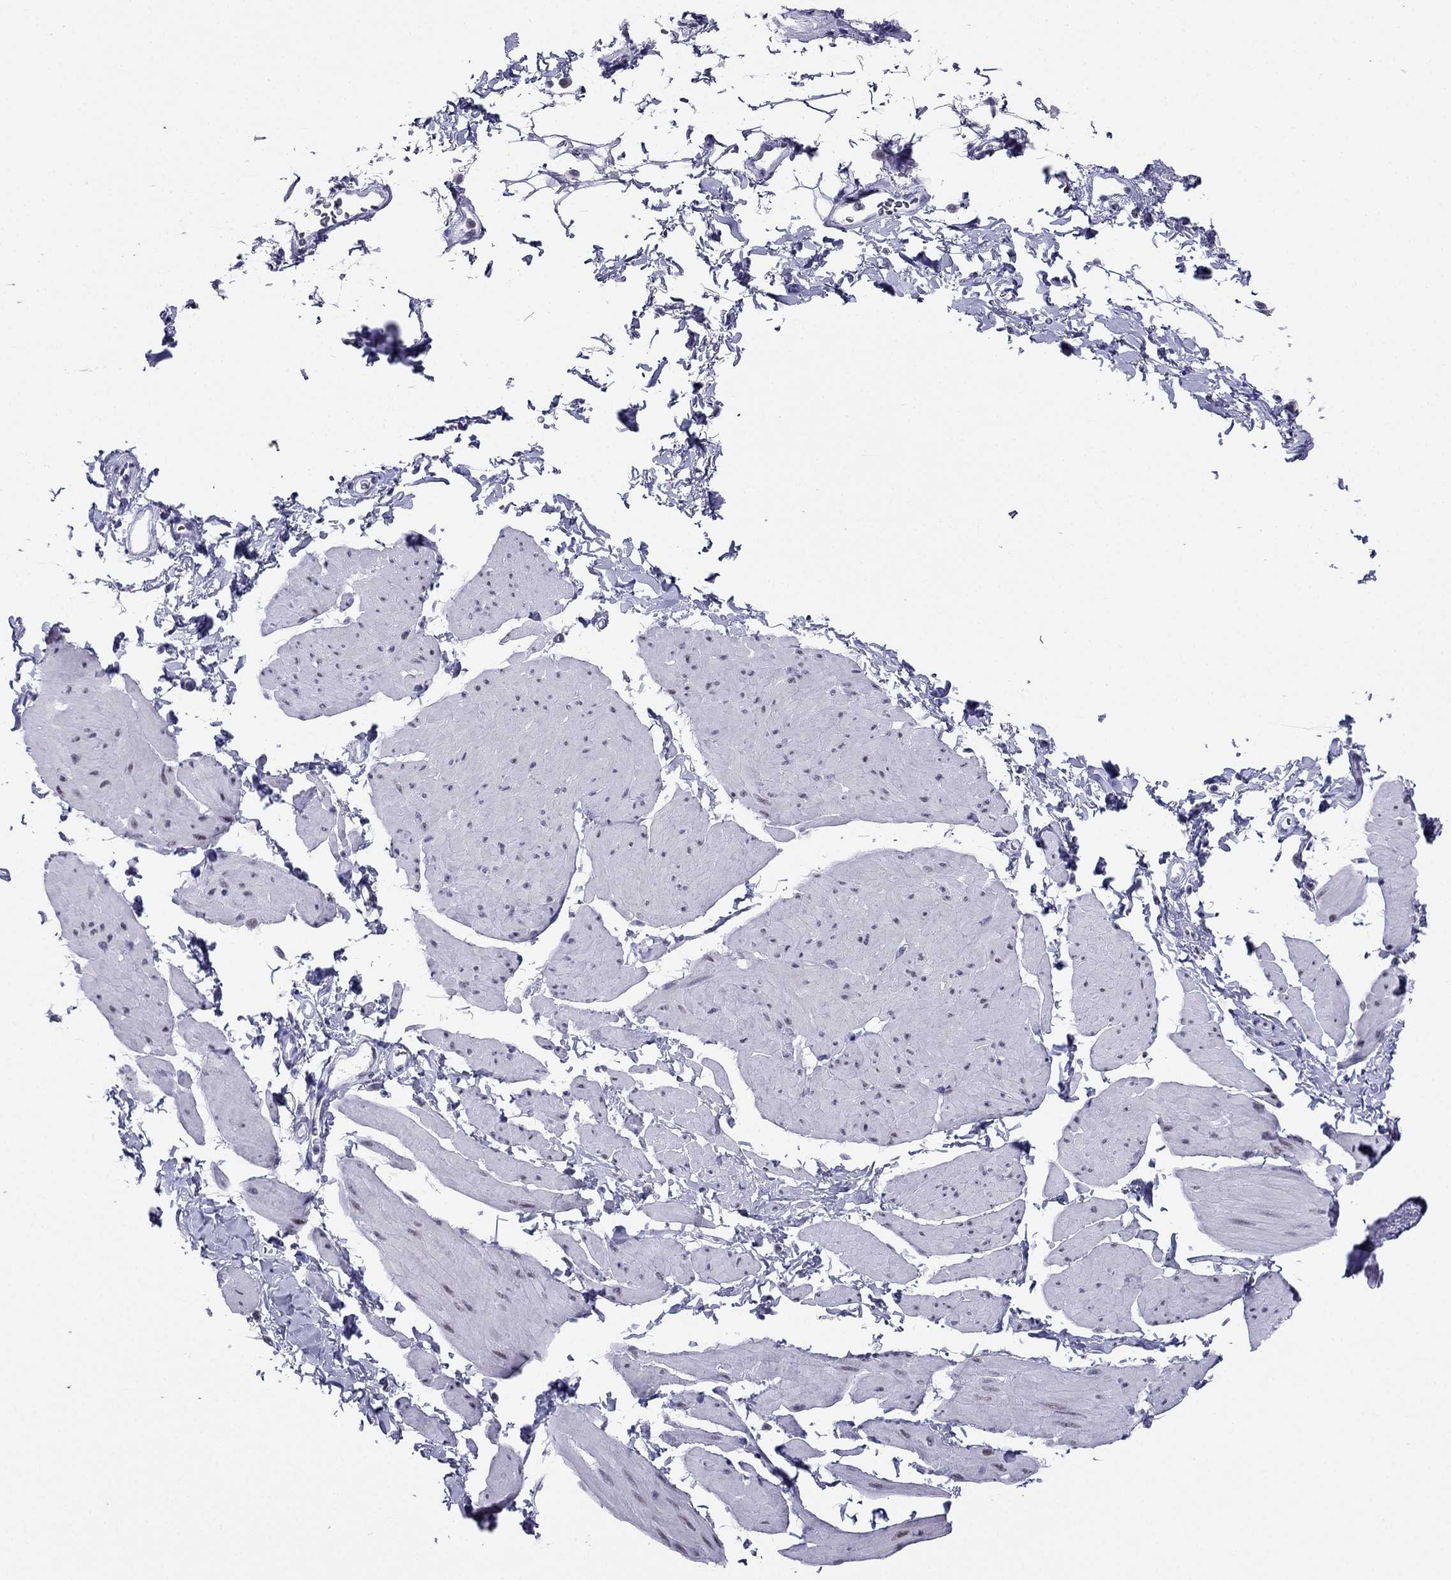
{"staining": {"intensity": "moderate", "quantity": "<25%", "location": "nuclear"}, "tissue": "smooth muscle", "cell_type": "Smooth muscle cells", "image_type": "normal", "snomed": [{"axis": "morphology", "description": "Normal tissue, NOS"}, {"axis": "topography", "description": "Adipose tissue"}, {"axis": "topography", "description": "Smooth muscle"}, {"axis": "topography", "description": "Peripheral nerve tissue"}], "caption": "High-power microscopy captured an immunohistochemistry (IHC) histopathology image of unremarkable smooth muscle, revealing moderate nuclear positivity in about <25% of smooth muscle cells.", "gene": "PPM1G", "patient": {"sex": "male", "age": 83}}